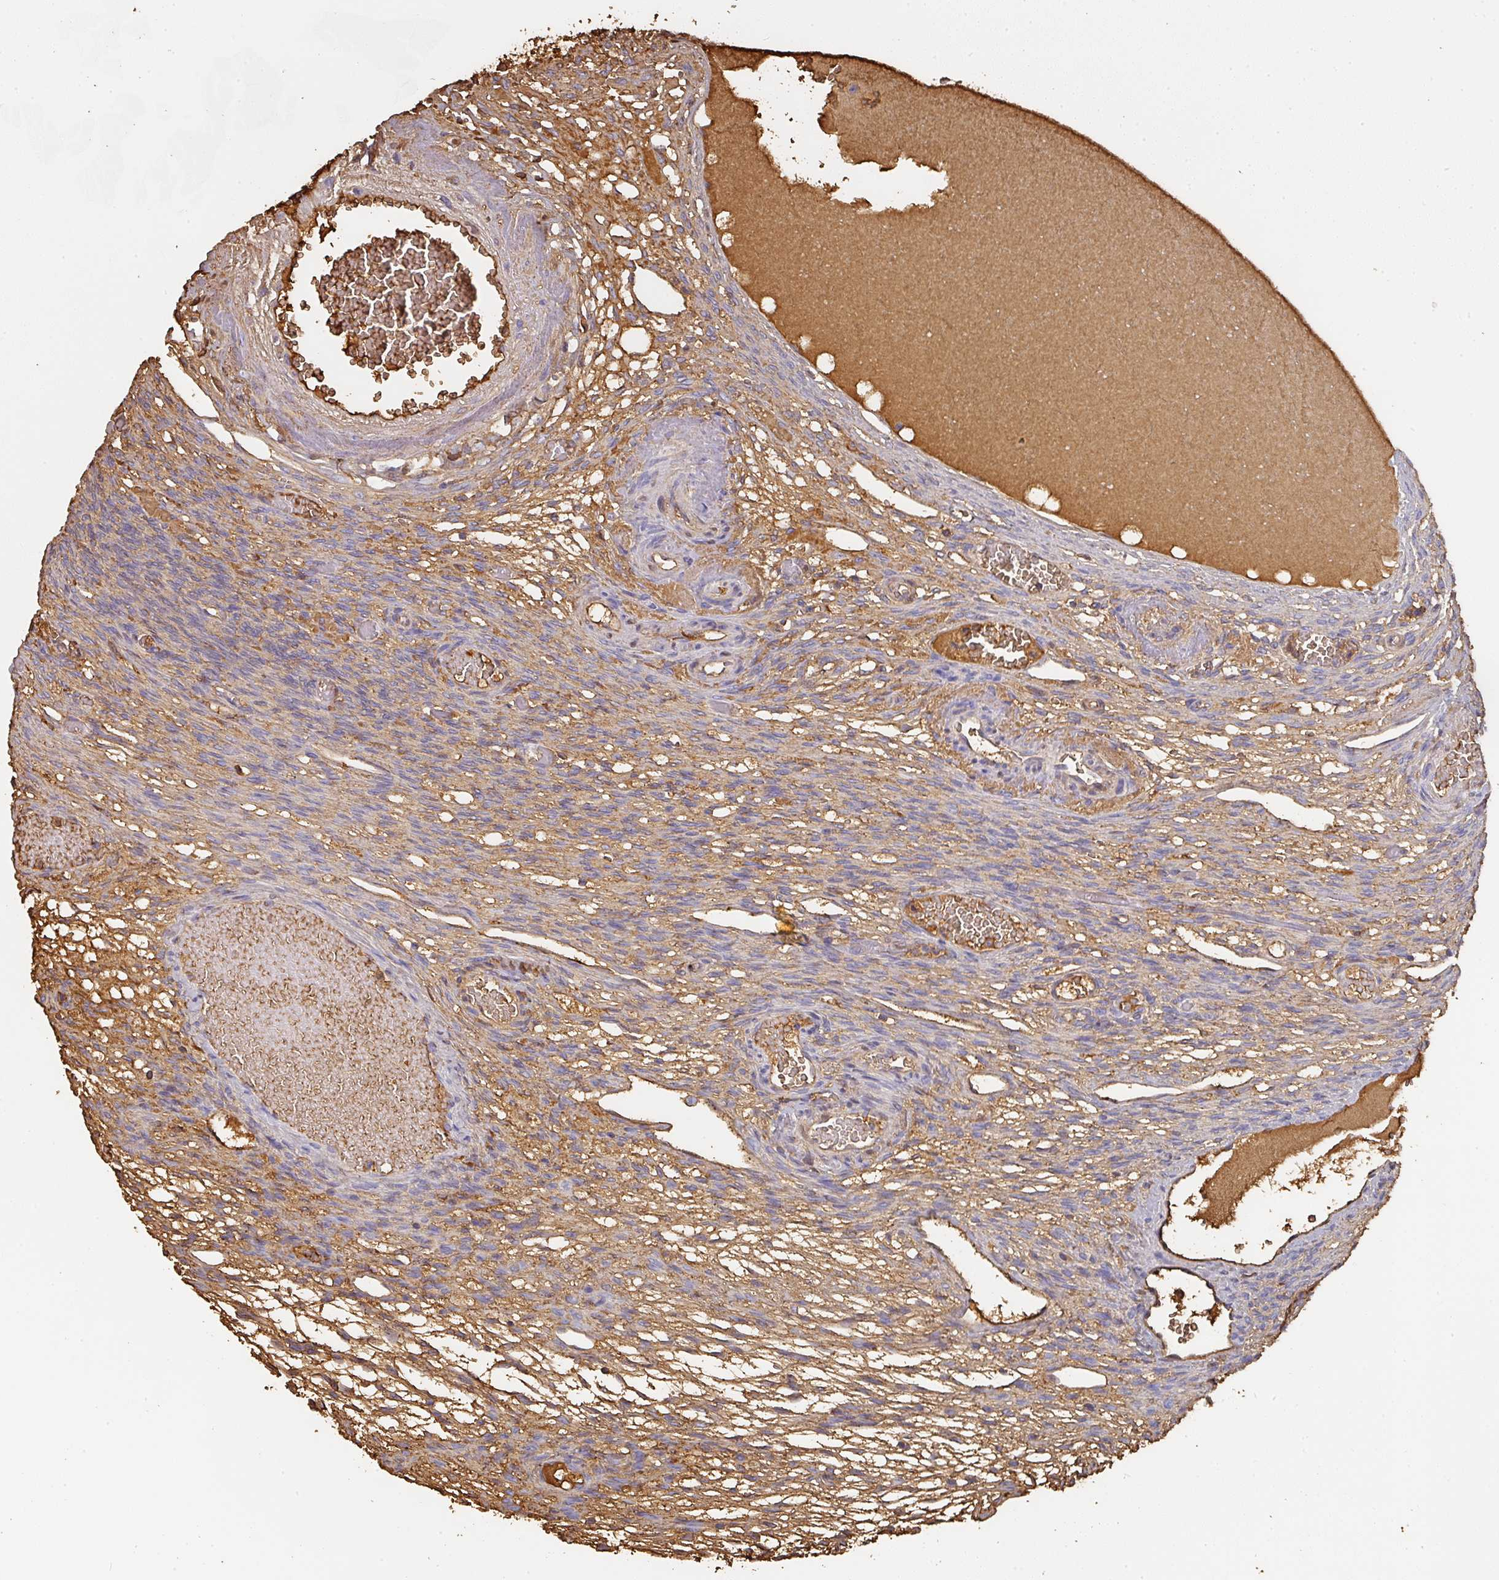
{"staining": {"intensity": "negative", "quantity": "none", "location": "none"}, "tissue": "ovary", "cell_type": "Follicle cells", "image_type": "normal", "snomed": [{"axis": "morphology", "description": "Normal tissue, NOS"}, {"axis": "topography", "description": "Ovary"}], "caption": "The histopathology image demonstrates no staining of follicle cells in benign ovary.", "gene": "ALB", "patient": {"sex": "female", "age": 67}}